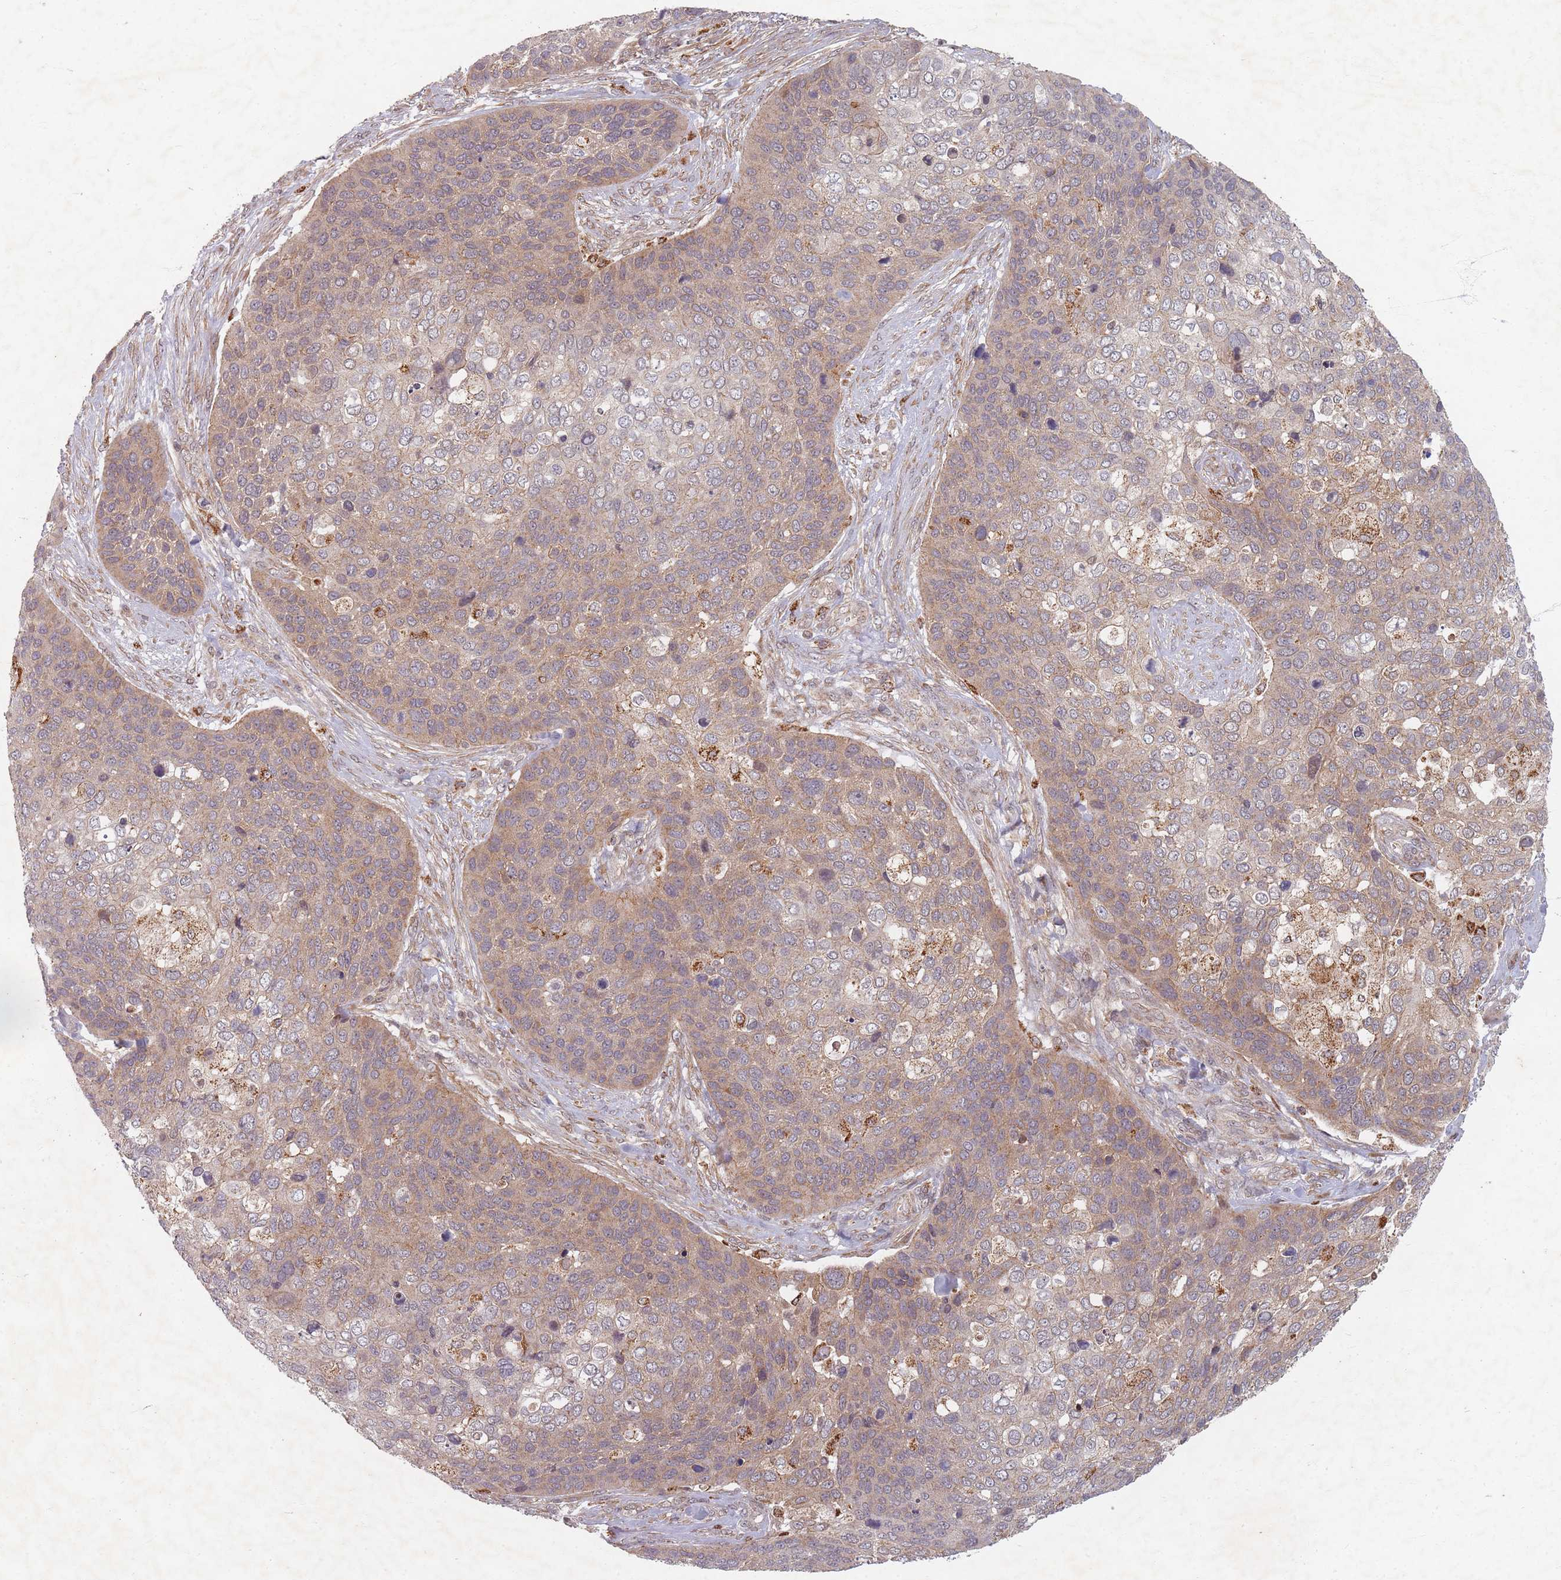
{"staining": {"intensity": "moderate", "quantity": "25%-75%", "location": "cytoplasmic/membranous"}, "tissue": "skin cancer", "cell_type": "Tumor cells", "image_type": "cancer", "snomed": [{"axis": "morphology", "description": "Basal cell carcinoma"}, {"axis": "topography", "description": "Skin"}], "caption": "The immunohistochemical stain labels moderate cytoplasmic/membranous positivity in tumor cells of skin basal cell carcinoma tissue.", "gene": "RADX", "patient": {"sex": "female", "age": 74}}